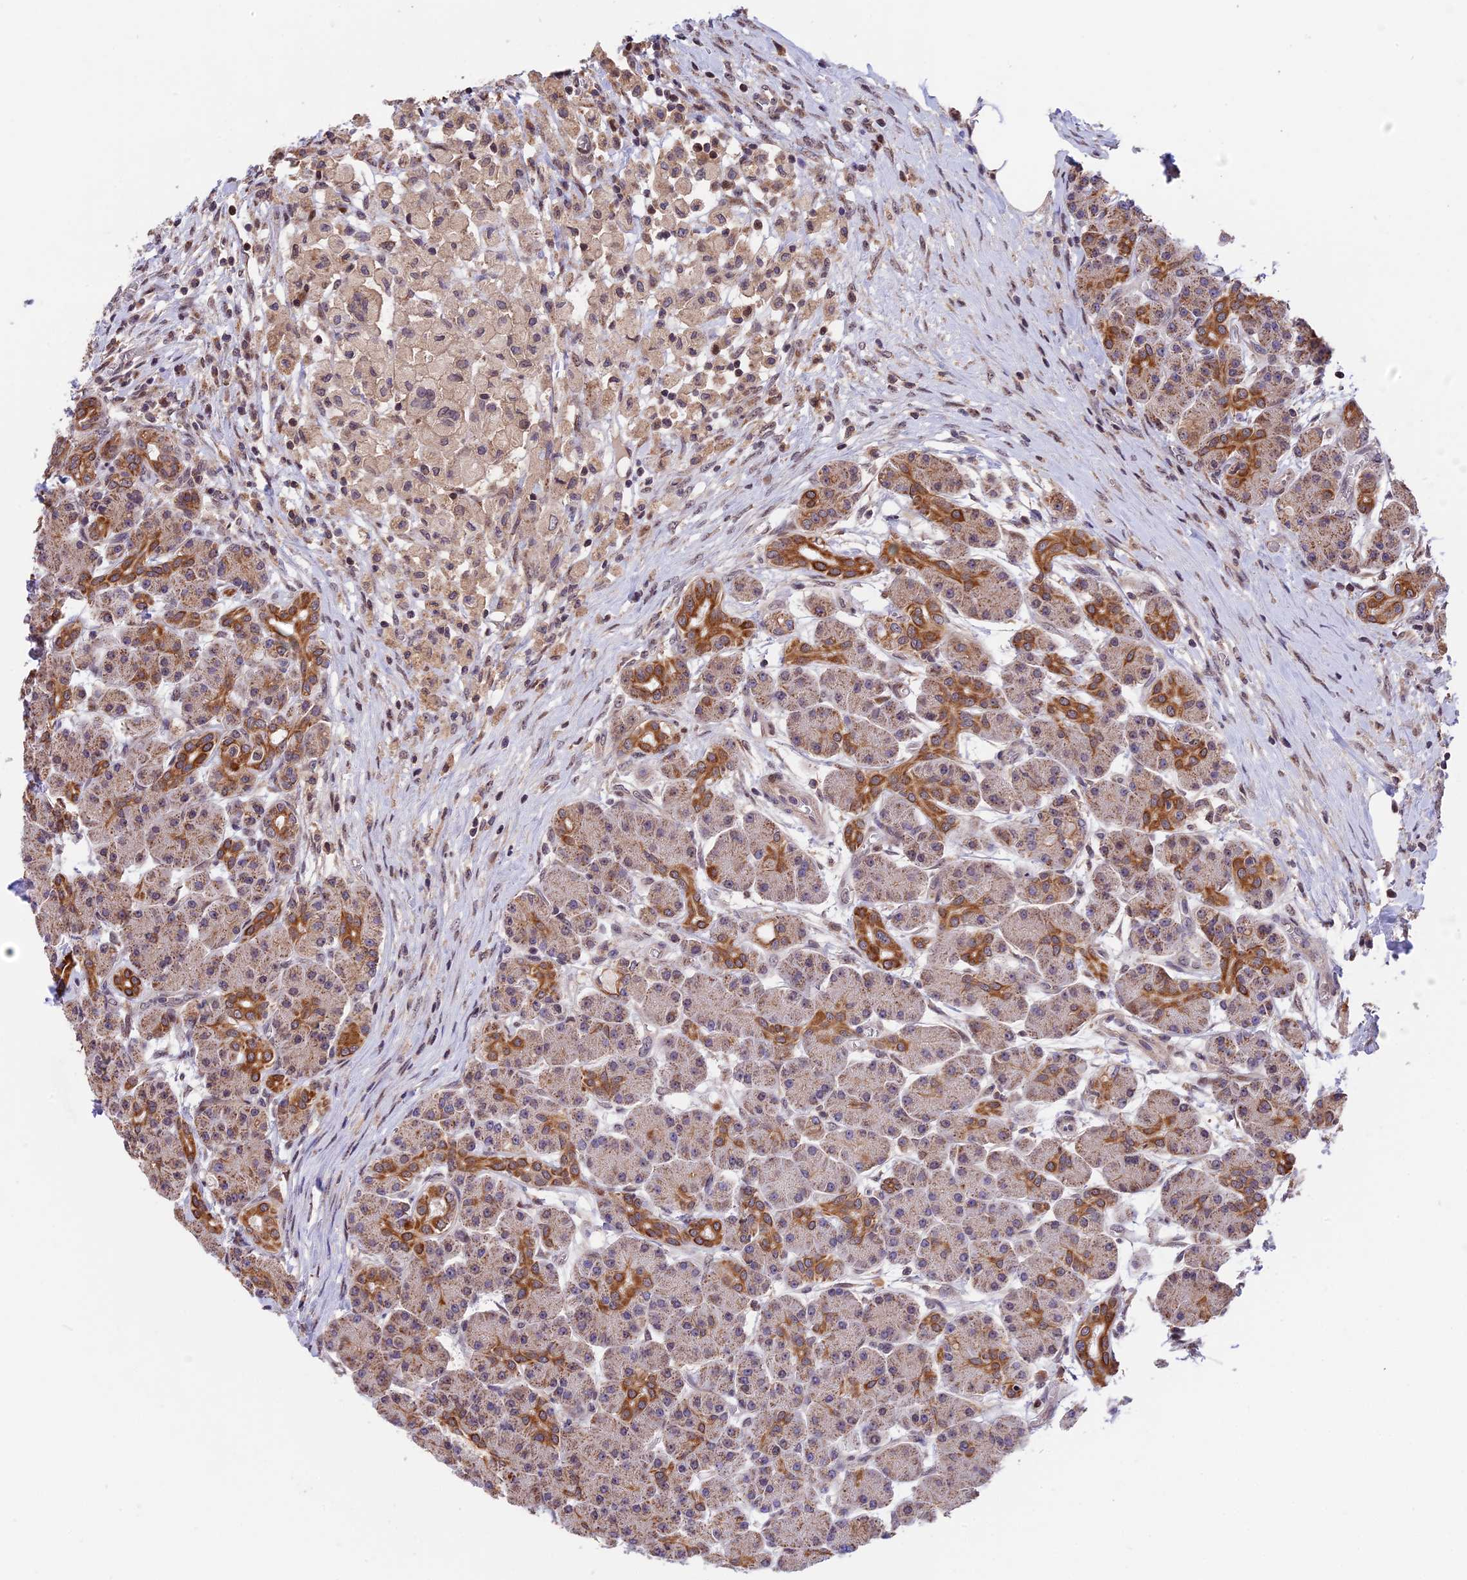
{"staining": {"intensity": "moderate", "quantity": "25%-75%", "location": "cytoplasmic/membranous"}, "tissue": "pancreas", "cell_type": "Exocrine glandular cells", "image_type": "normal", "snomed": [{"axis": "morphology", "description": "Normal tissue, NOS"}, {"axis": "topography", "description": "Pancreas"}], "caption": "Unremarkable pancreas demonstrates moderate cytoplasmic/membranous expression in about 25%-75% of exocrine glandular cells.", "gene": "RERGL", "patient": {"sex": "male", "age": 63}}